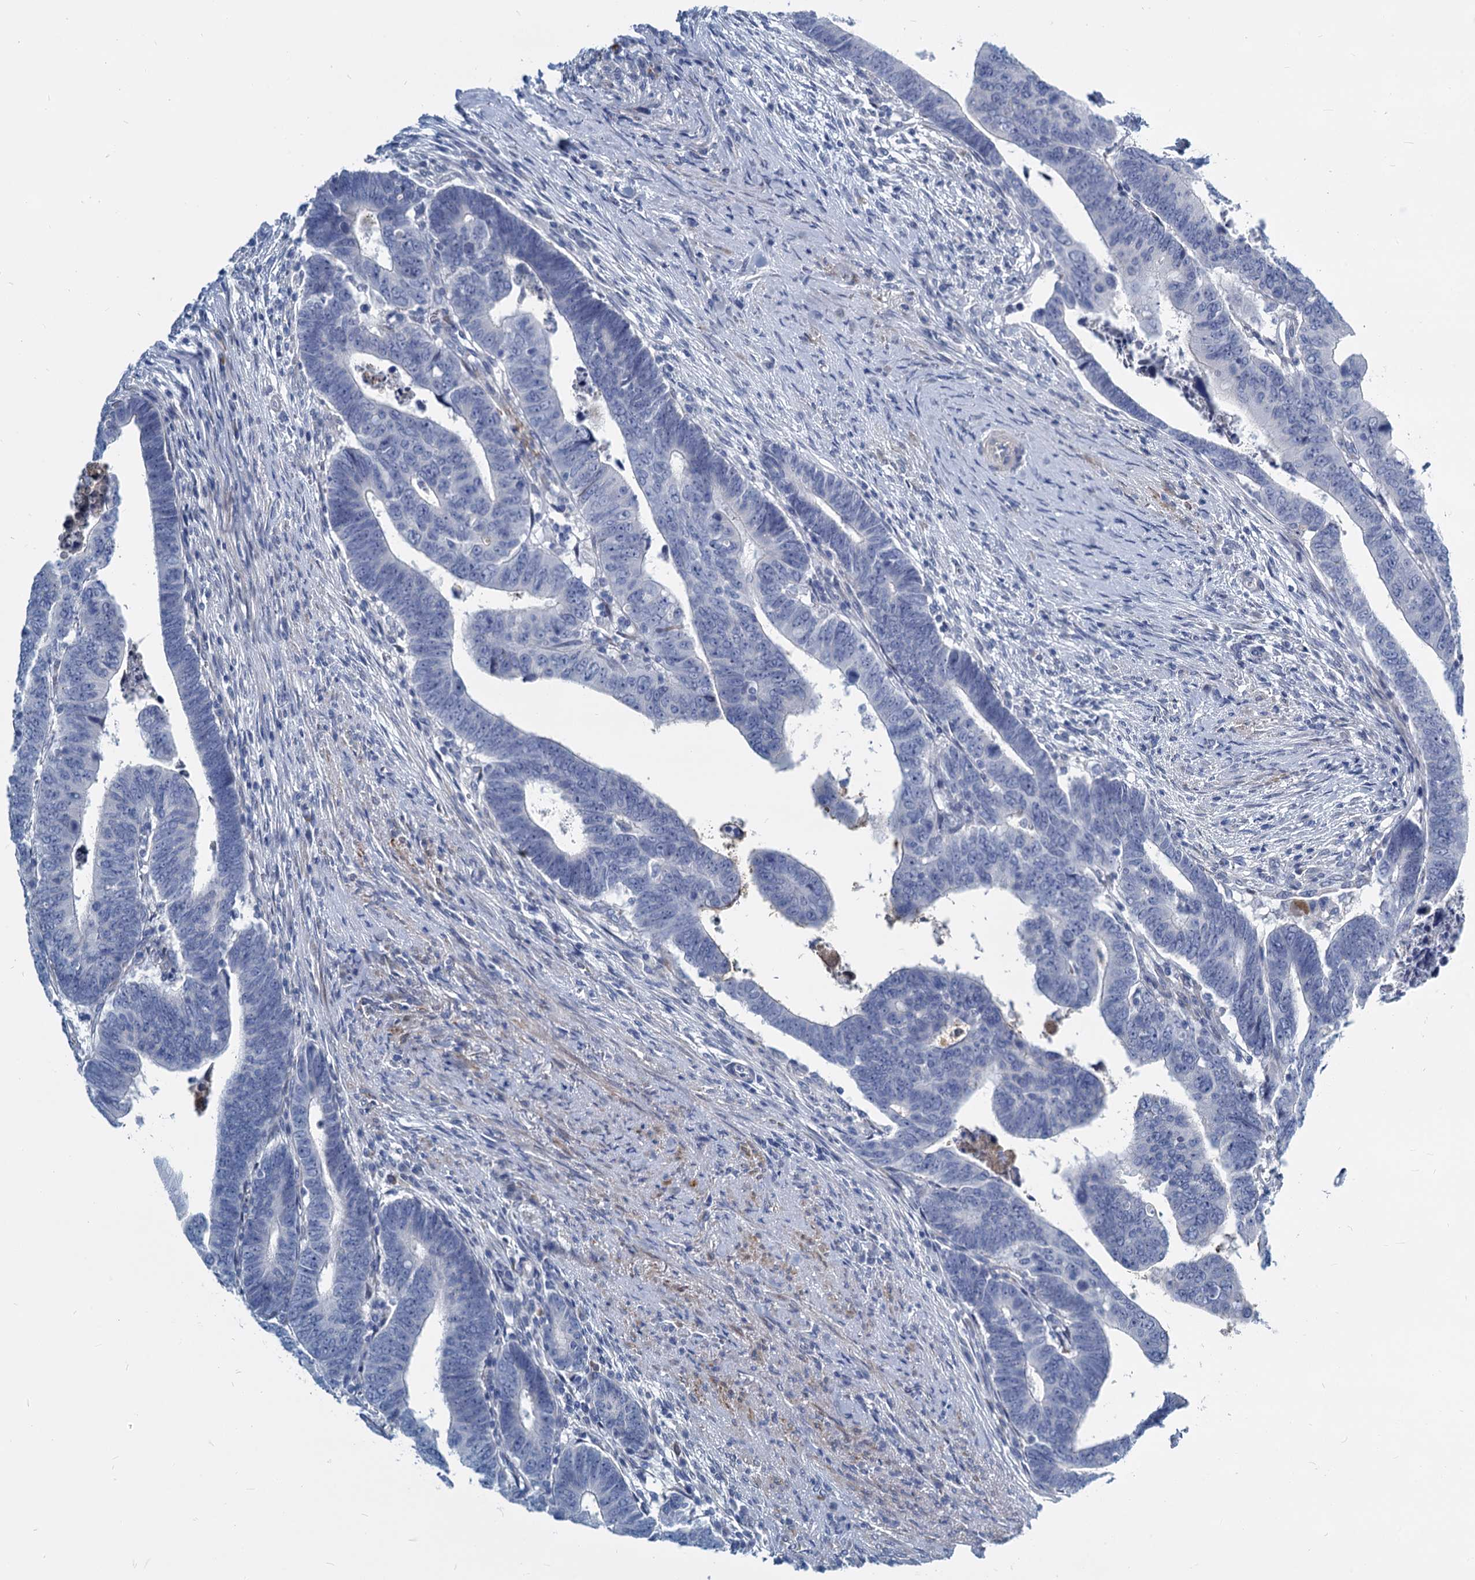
{"staining": {"intensity": "negative", "quantity": "none", "location": "none"}, "tissue": "colorectal cancer", "cell_type": "Tumor cells", "image_type": "cancer", "snomed": [{"axis": "morphology", "description": "Normal tissue, NOS"}, {"axis": "morphology", "description": "Adenocarcinoma, NOS"}, {"axis": "topography", "description": "Rectum"}], "caption": "This photomicrograph is of colorectal adenocarcinoma stained with immunohistochemistry to label a protein in brown with the nuclei are counter-stained blue. There is no positivity in tumor cells. The staining was performed using DAB (3,3'-diaminobenzidine) to visualize the protein expression in brown, while the nuclei were stained in blue with hematoxylin (Magnification: 20x).", "gene": "GSTM3", "patient": {"sex": "female", "age": 65}}